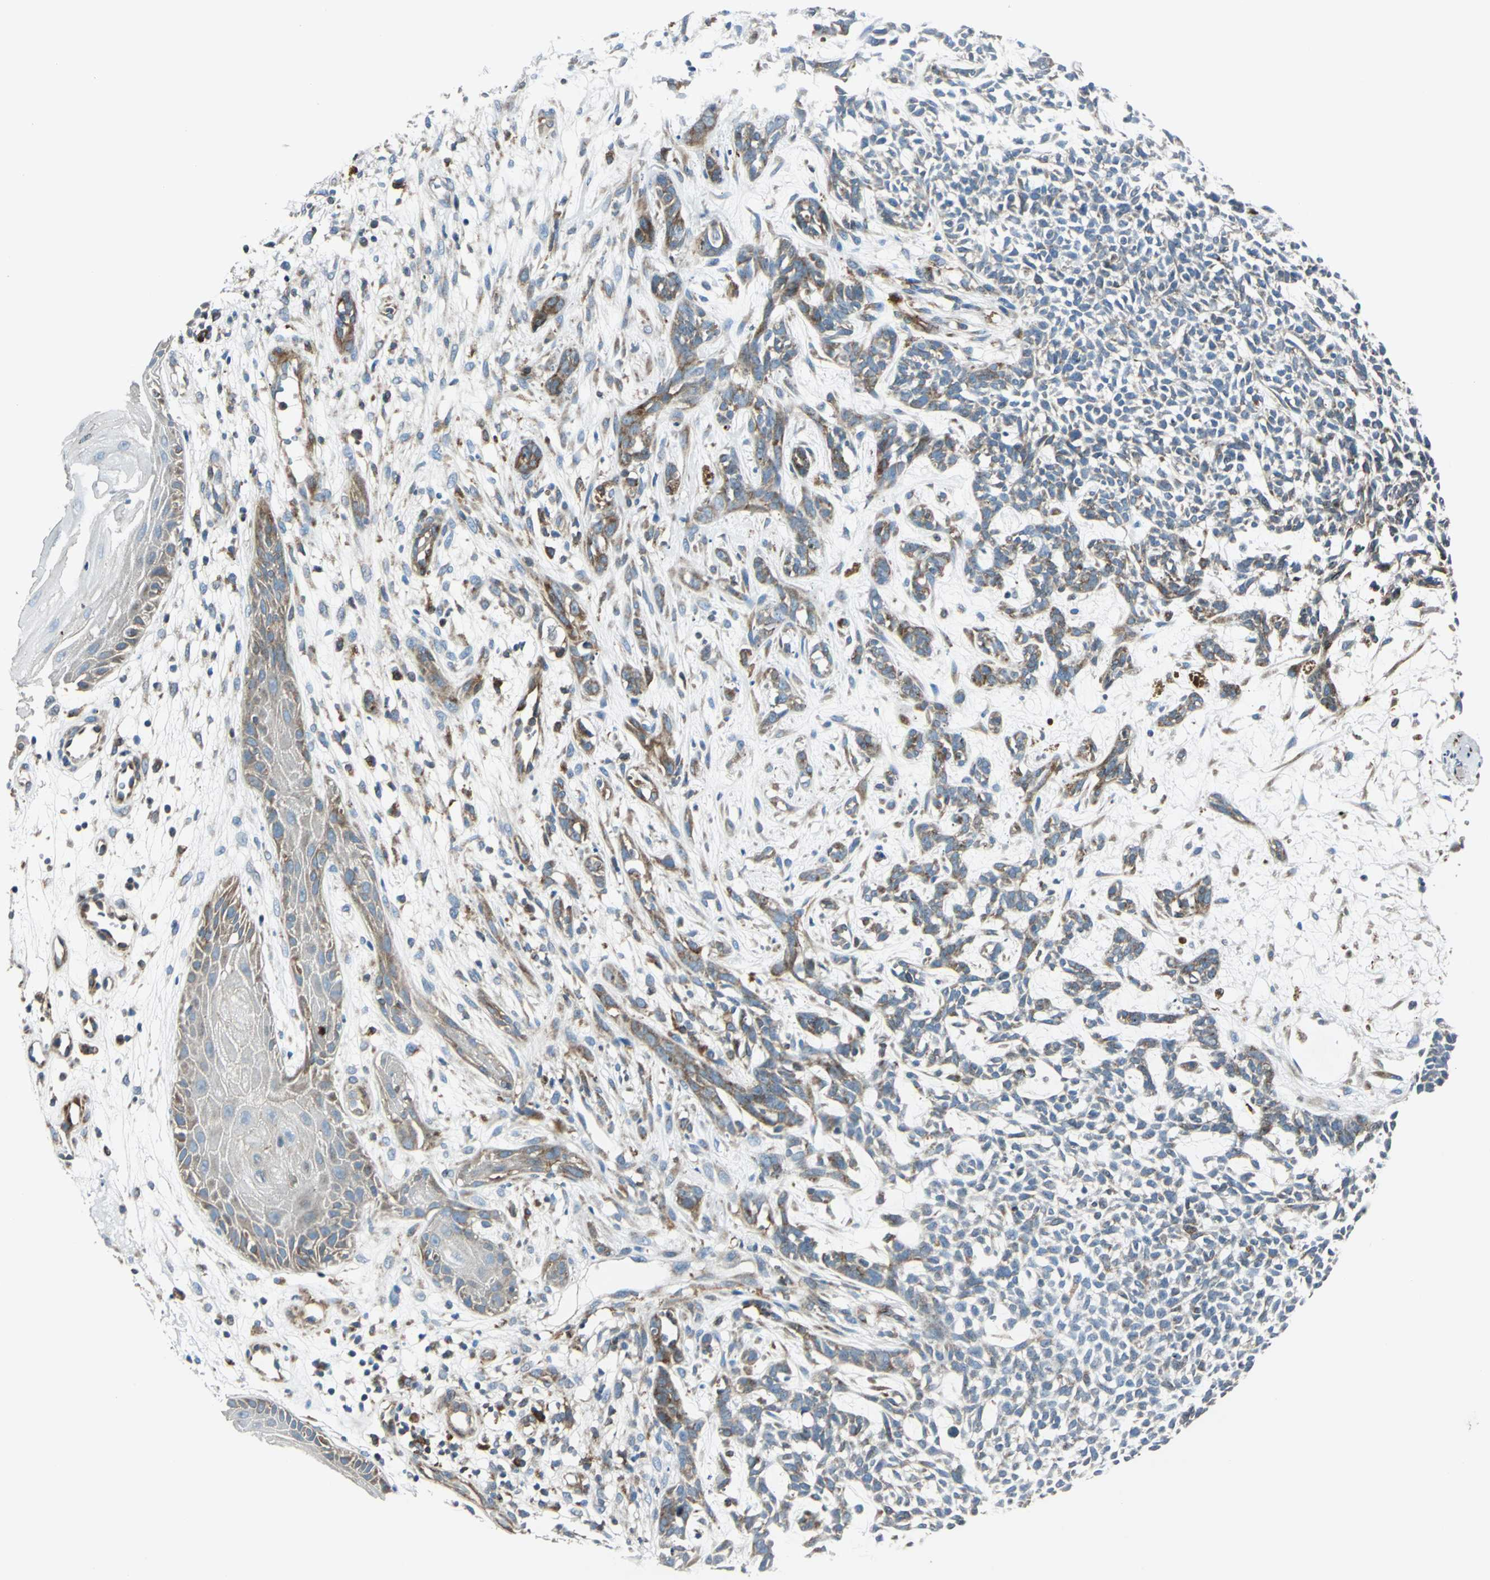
{"staining": {"intensity": "moderate", "quantity": "<25%", "location": "cytoplasmic/membranous"}, "tissue": "skin cancer", "cell_type": "Tumor cells", "image_type": "cancer", "snomed": [{"axis": "morphology", "description": "Basal cell carcinoma"}, {"axis": "topography", "description": "Skin"}], "caption": "IHC (DAB (3,3'-diaminobenzidine)) staining of human basal cell carcinoma (skin) demonstrates moderate cytoplasmic/membranous protein positivity in approximately <25% of tumor cells.", "gene": "HTATIP2", "patient": {"sex": "female", "age": 84}}